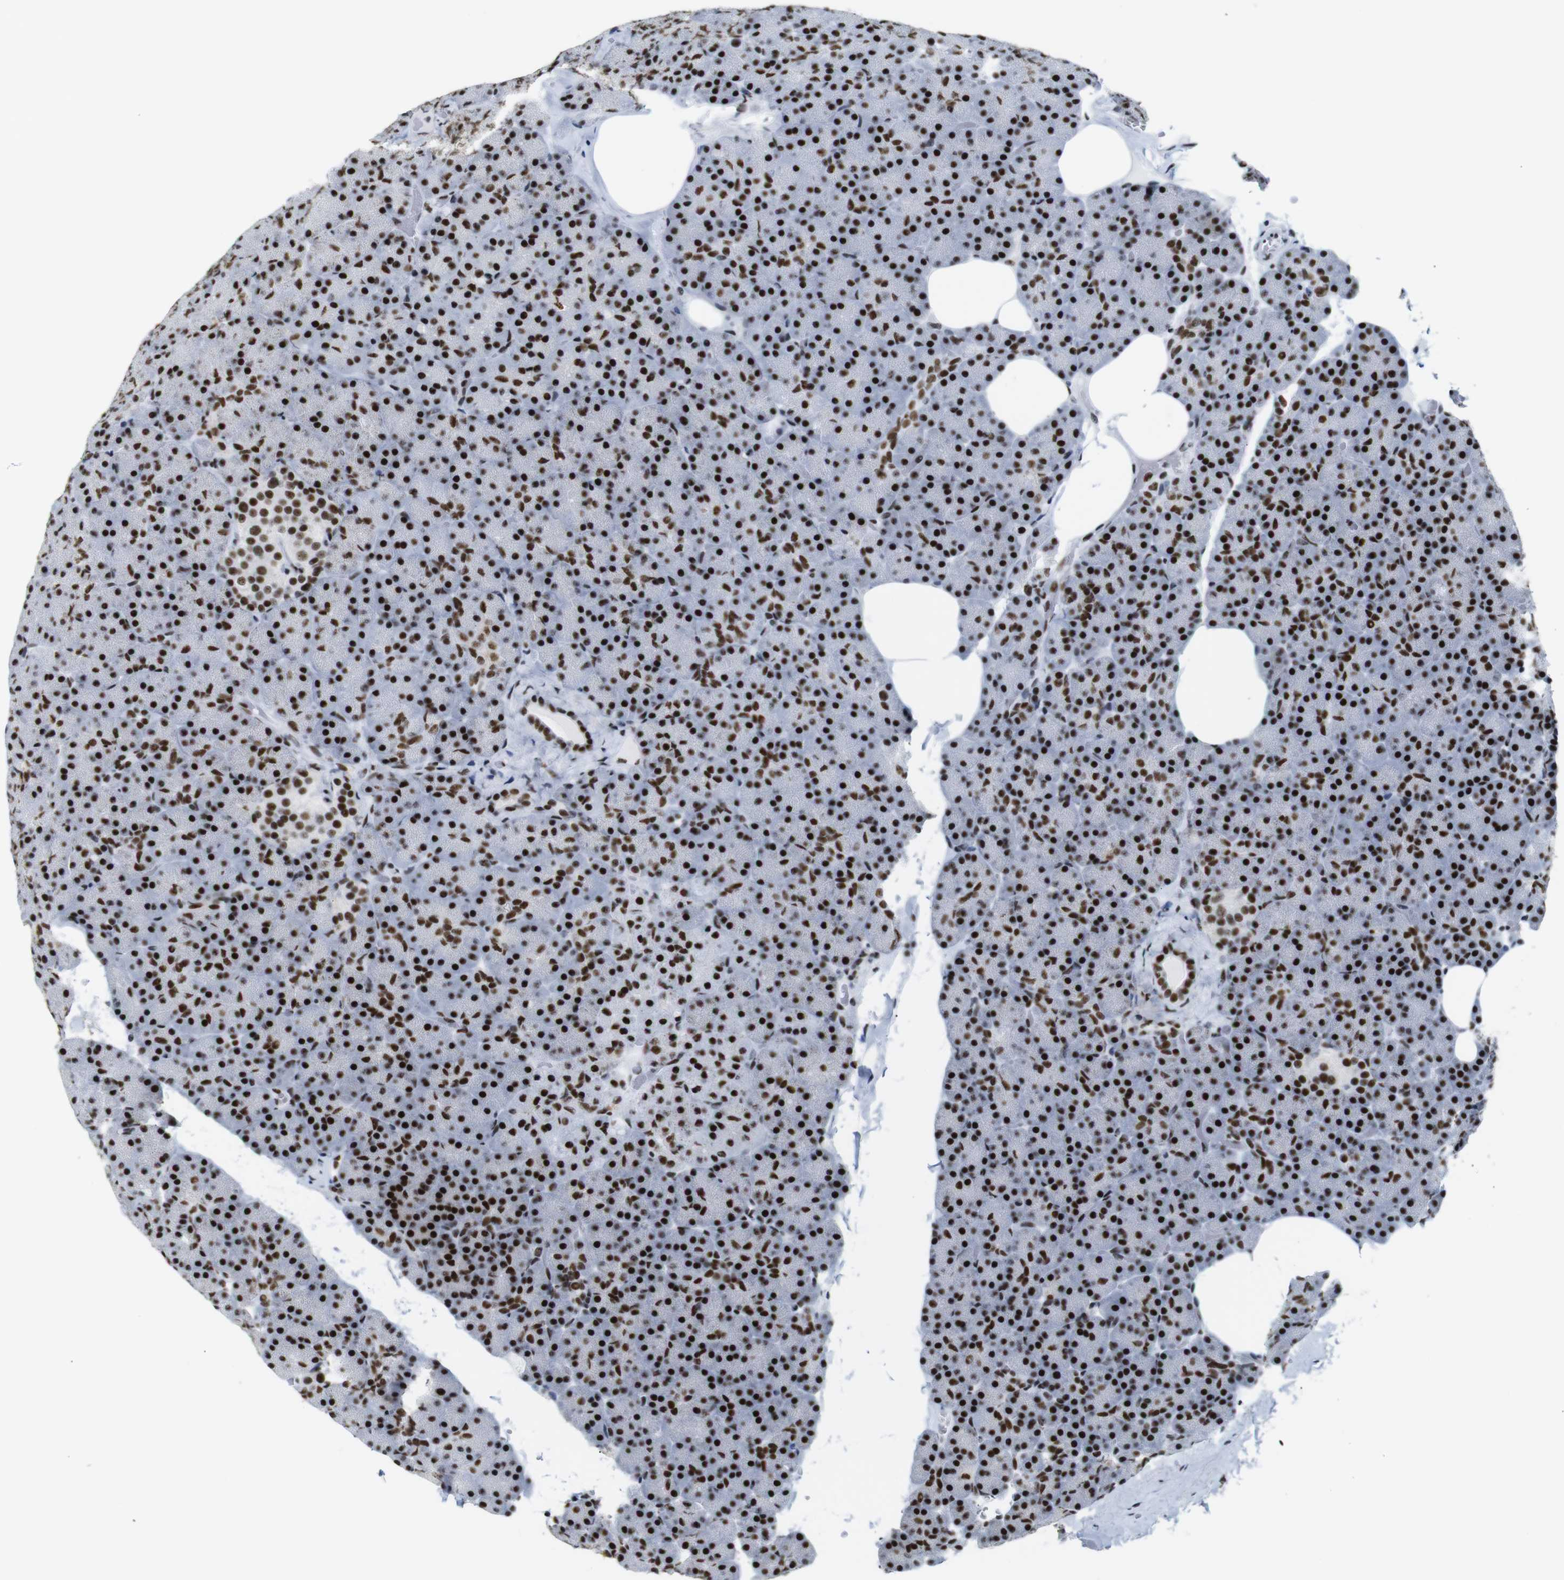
{"staining": {"intensity": "strong", "quantity": ">75%", "location": "nuclear"}, "tissue": "pancreas", "cell_type": "Exocrine glandular cells", "image_type": "normal", "snomed": [{"axis": "morphology", "description": "Normal tissue, NOS"}, {"axis": "topography", "description": "Pancreas"}], "caption": "Immunohistochemical staining of normal human pancreas exhibits strong nuclear protein expression in about >75% of exocrine glandular cells.", "gene": "TRA2B", "patient": {"sex": "female", "age": 35}}